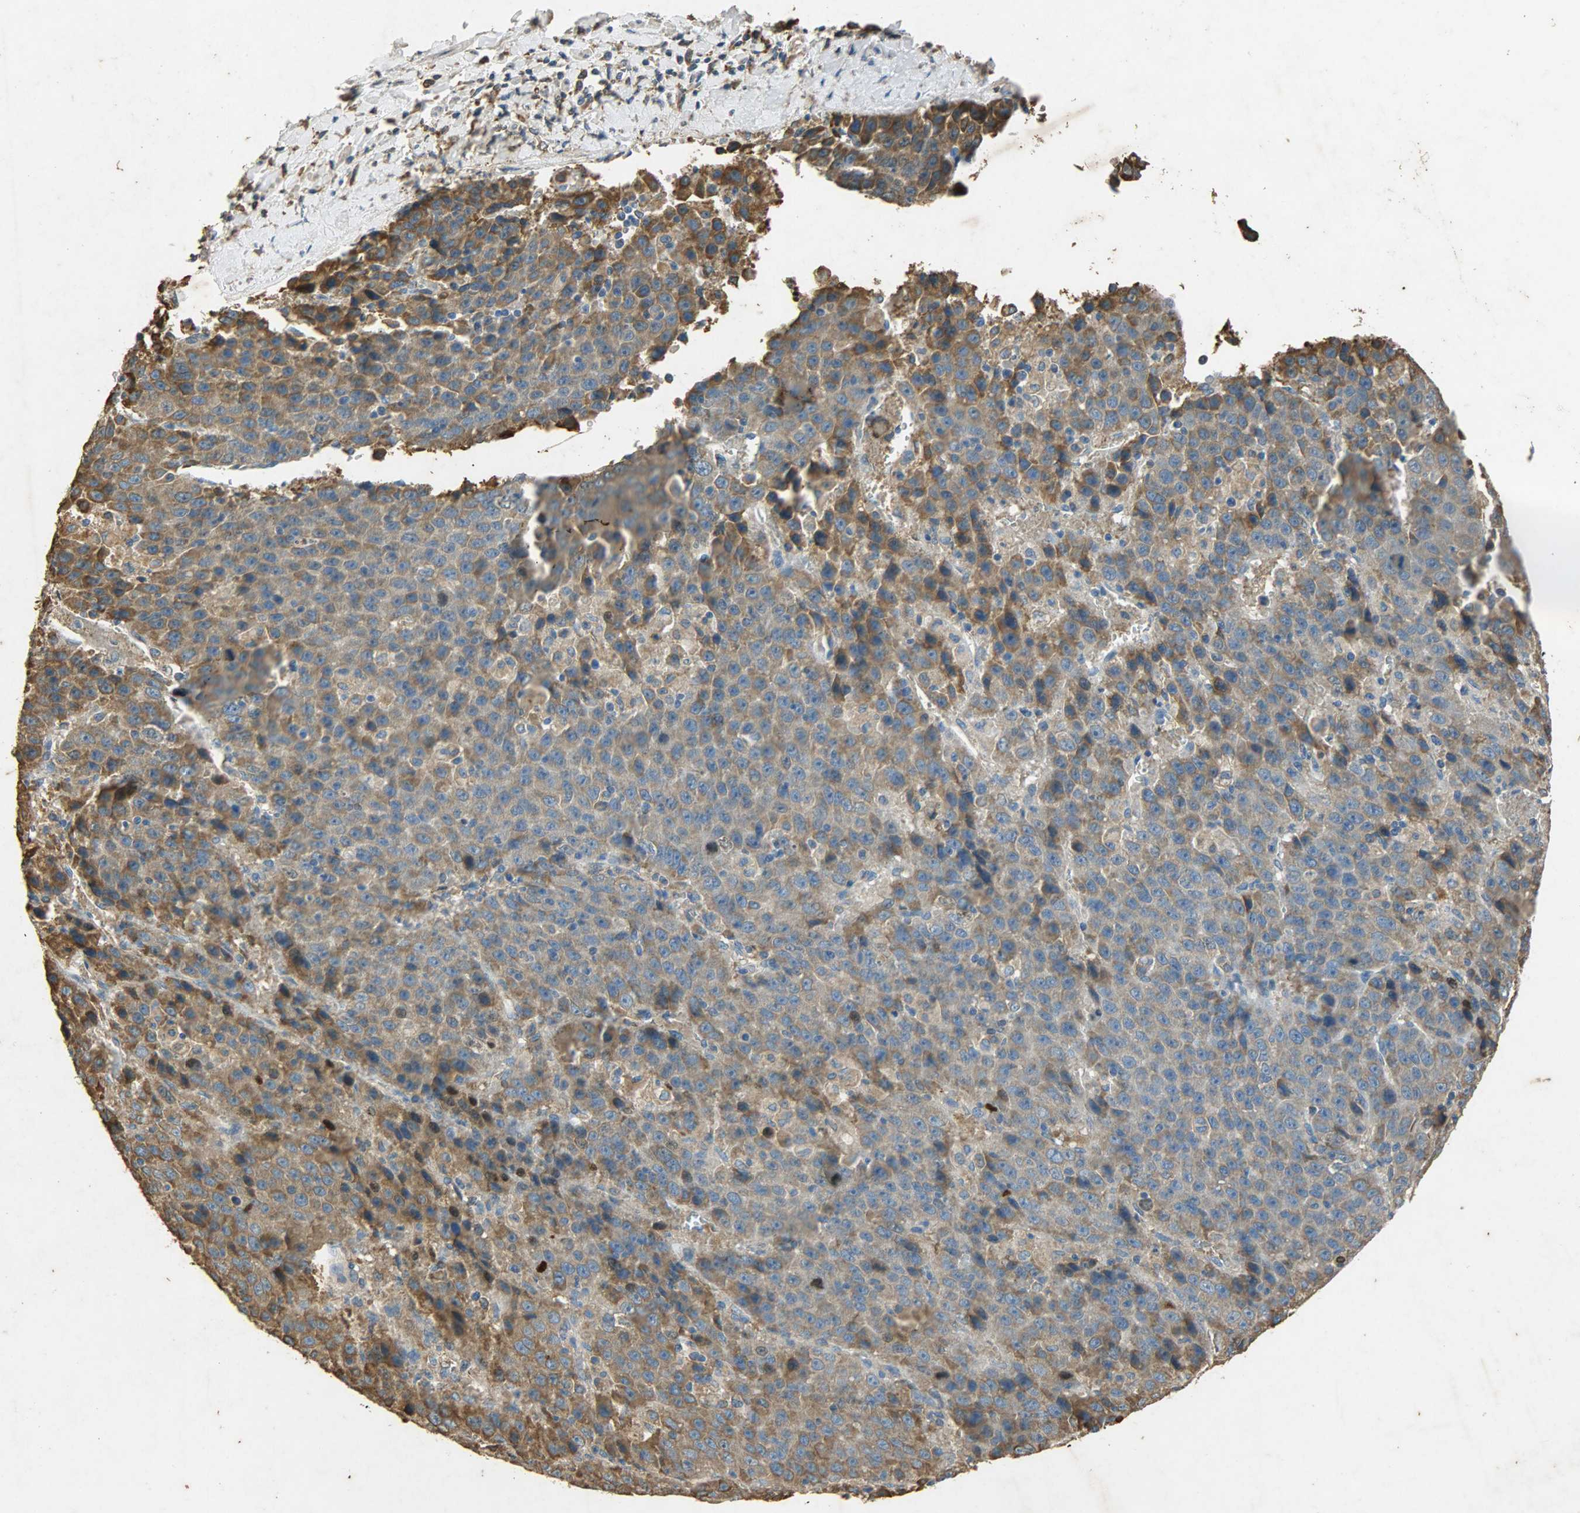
{"staining": {"intensity": "strong", "quantity": ">75%", "location": "cytoplasmic/membranous,nuclear"}, "tissue": "liver cancer", "cell_type": "Tumor cells", "image_type": "cancer", "snomed": [{"axis": "morphology", "description": "Carcinoma, Hepatocellular, NOS"}, {"axis": "topography", "description": "Liver"}], "caption": "Immunohistochemistry (IHC) staining of hepatocellular carcinoma (liver), which exhibits high levels of strong cytoplasmic/membranous and nuclear positivity in about >75% of tumor cells indicating strong cytoplasmic/membranous and nuclear protein staining. The staining was performed using DAB (brown) for protein detection and nuclei were counterstained in hematoxylin (blue).", "gene": "HSPA5", "patient": {"sex": "female", "age": 53}}